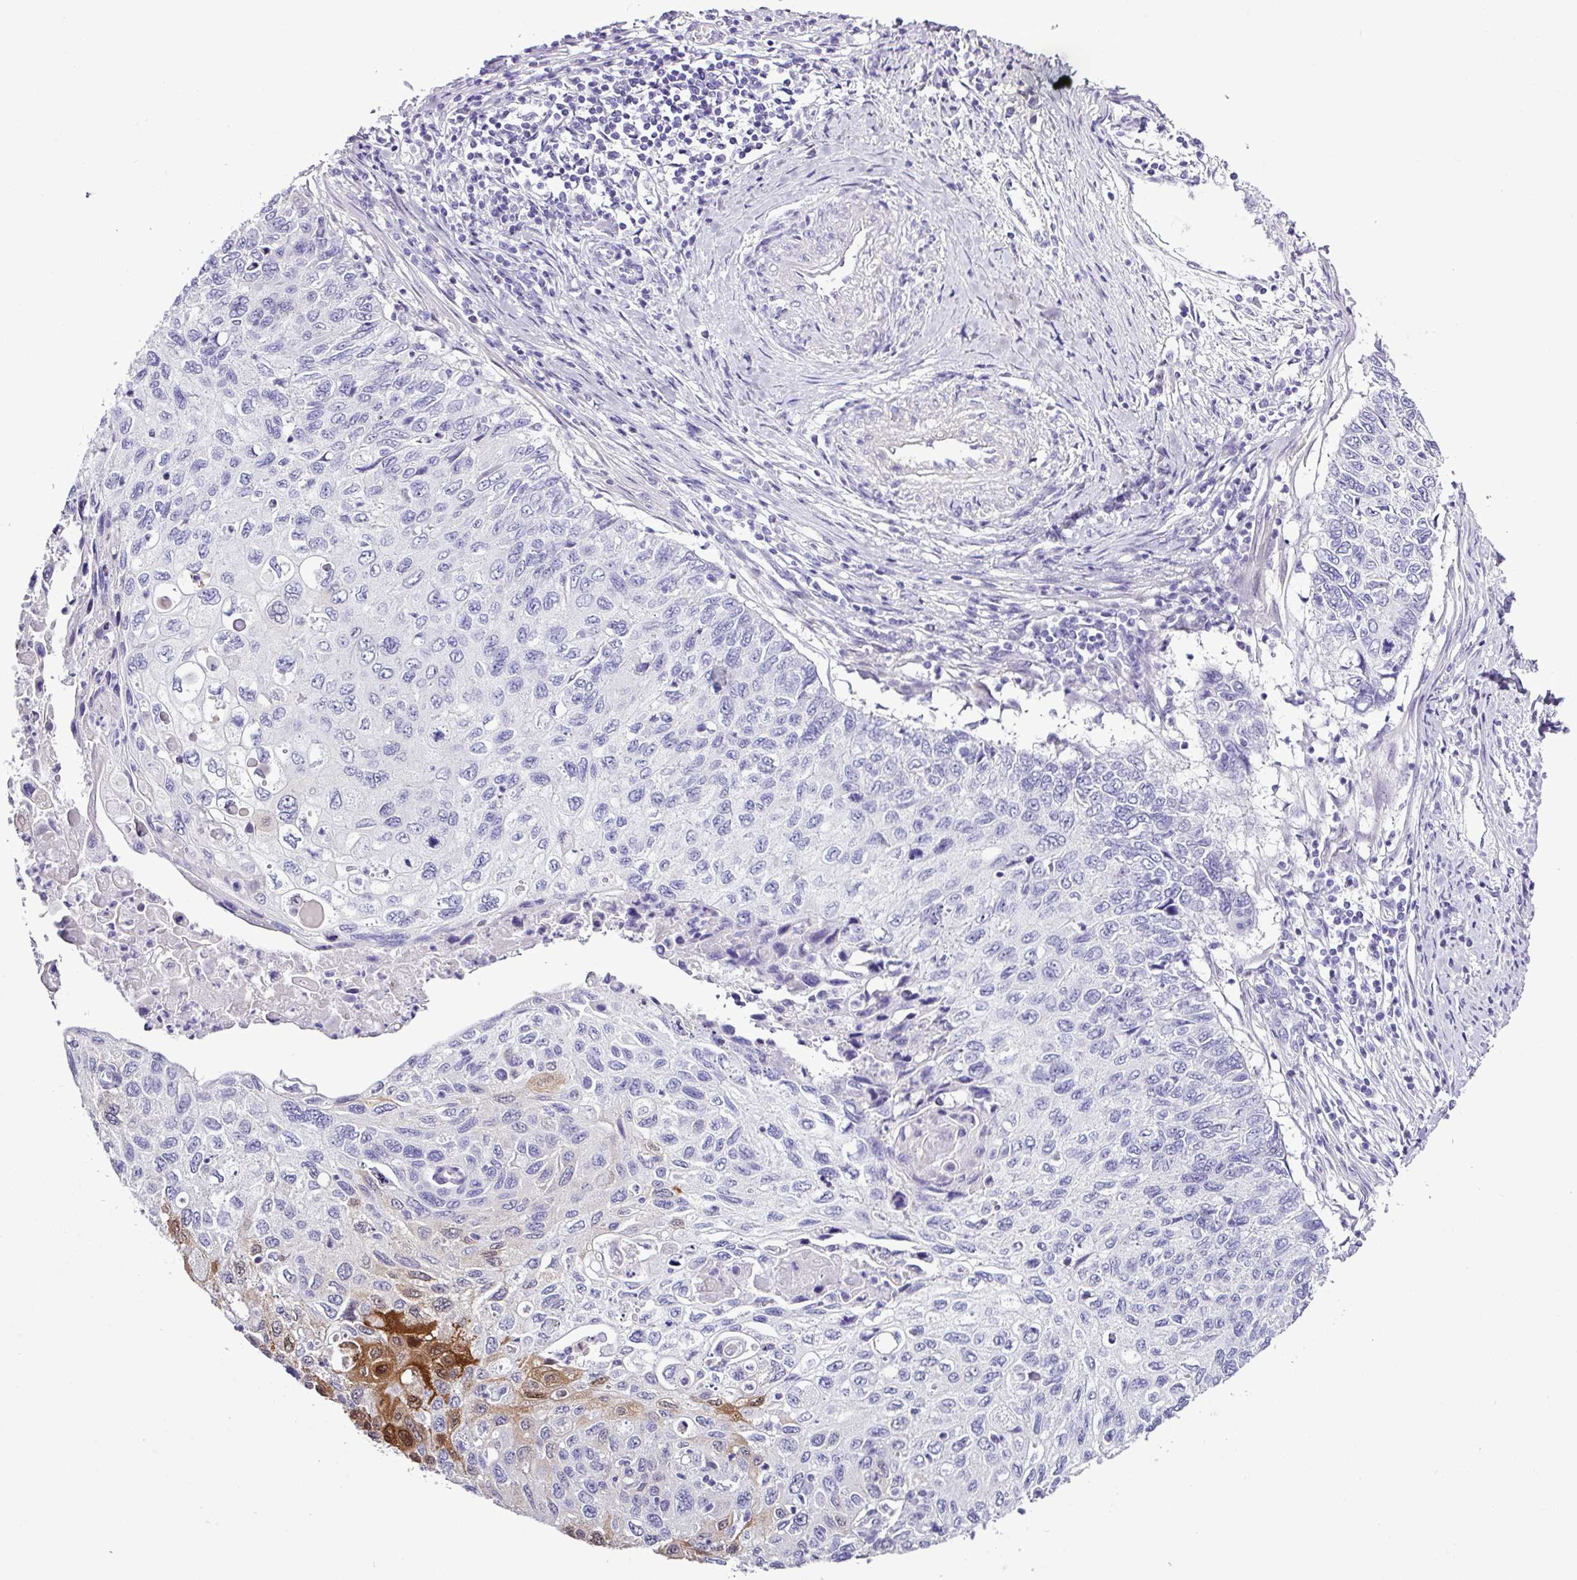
{"staining": {"intensity": "moderate", "quantity": "<25%", "location": "cytoplasmic/membranous,nuclear"}, "tissue": "cervical cancer", "cell_type": "Tumor cells", "image_type": "cancer", "snomed": [{"axis": "morphology", "description": "Squamous cell carcinoma, NOS"}, {"axis": "topography", "description": "Cervix"}], "caption": "A micrograph of squamous cell carcinoma (cervical) stained for a protein displays moderate cytoplasmic/membranous and nuclear brown staining in tumor cells.", "gene": "ALDH3A1", "patient": {"sex": "female", "age": 70}}